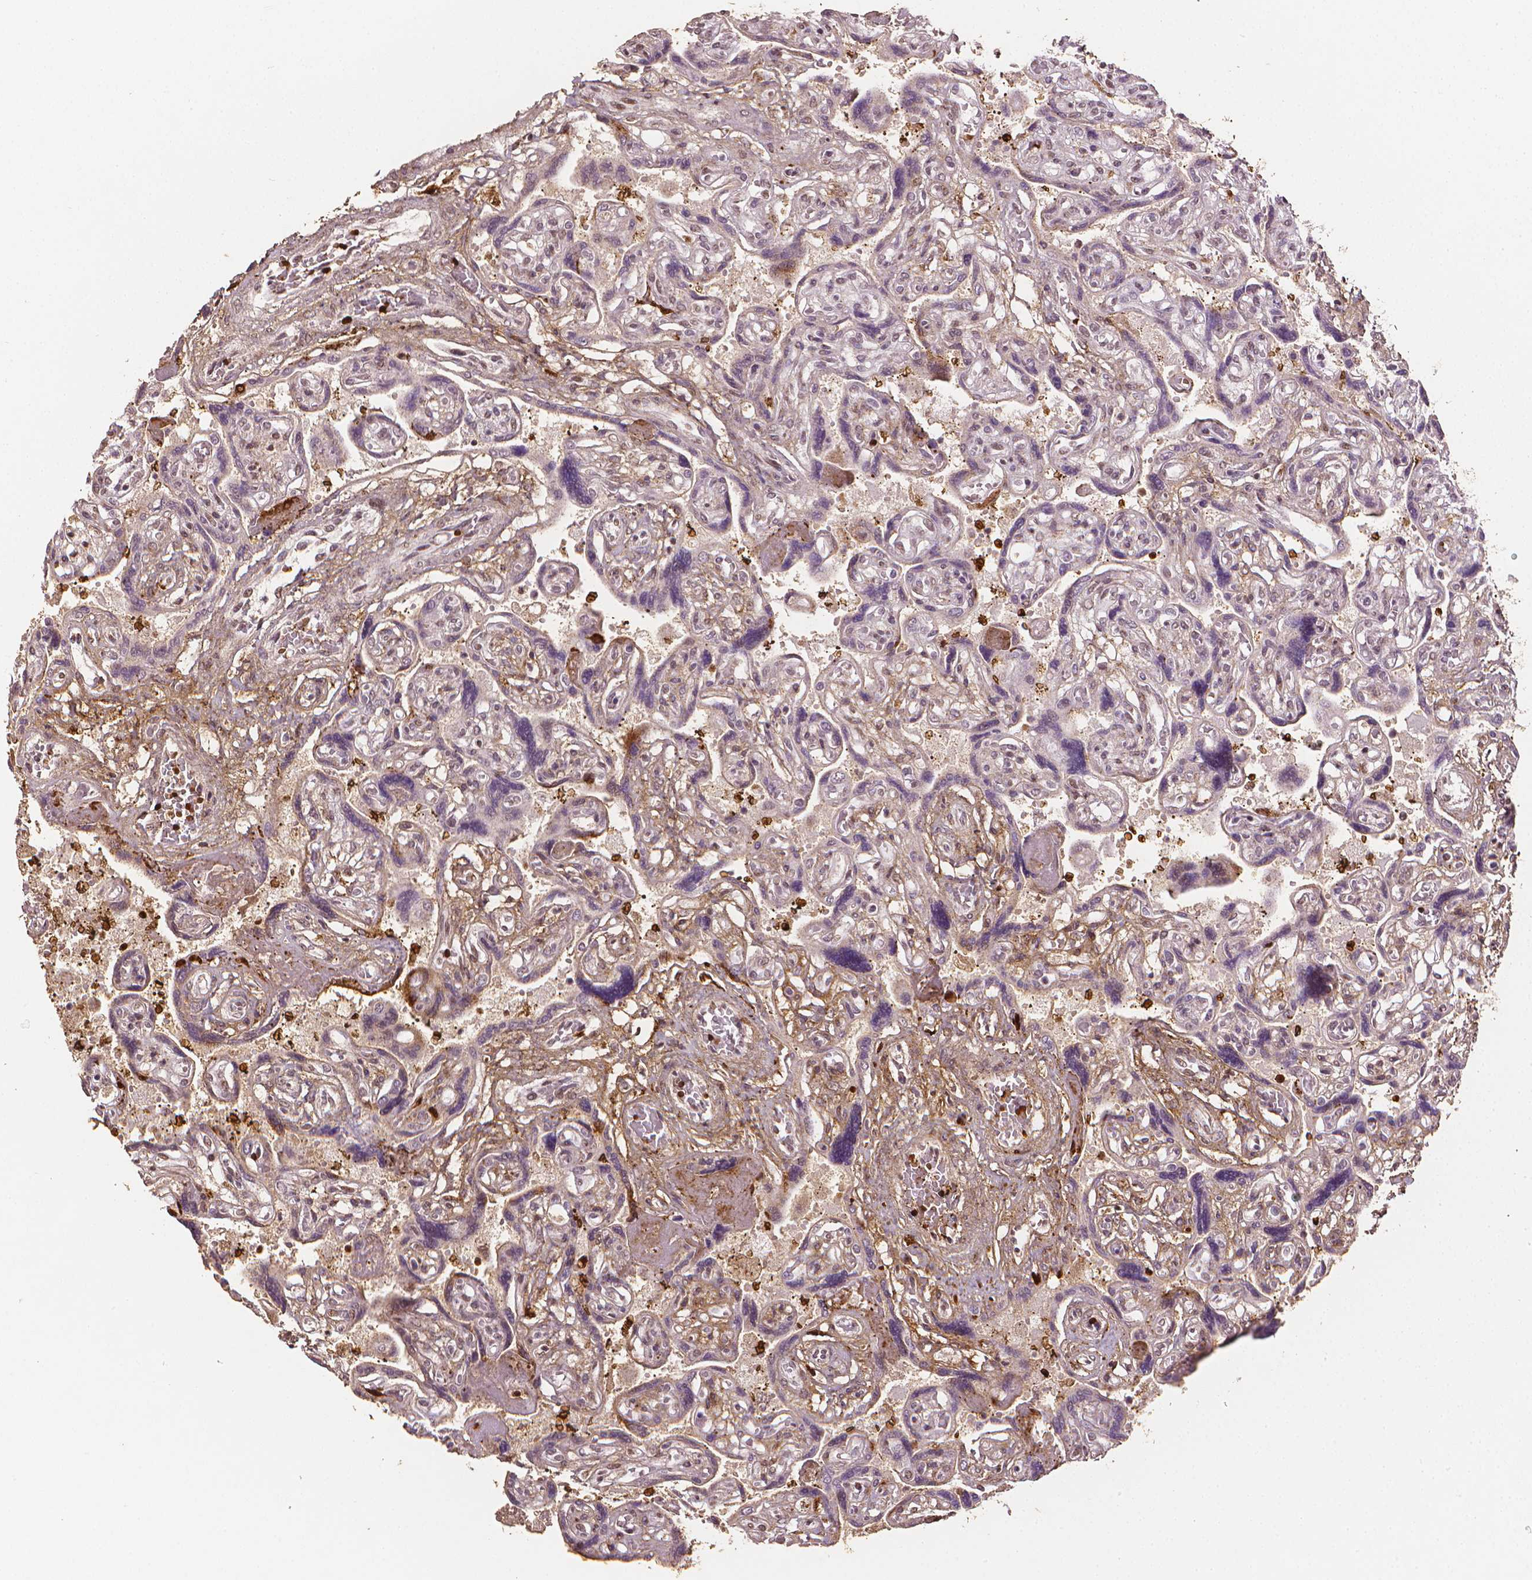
{"staining": {"intensity": "strong", "quantity": ">75%", "location": "cytoplasmic/membranous"}, "tissue": "placenta", "cell_type": "Decidual cells", "image_type": "normal", "snomed": [{"axis": "morphology", "description": "Normal tissue, NOS"}, {"axis": "topography", "description": "Placenta"}], "caption": "DAB (3,3'-diaminobenzidine) immunohistochemical staining of unremarkable human placenta exhibits strong cytoplasmic/membranous protein staining in approximately >75% of decidual cells. (DAB (3,3'-diaminobenzidine) IHC with brightfield microscopy, high magnification).", "gene": "DCN", "patient": {"sex": "female", "age": 32}}